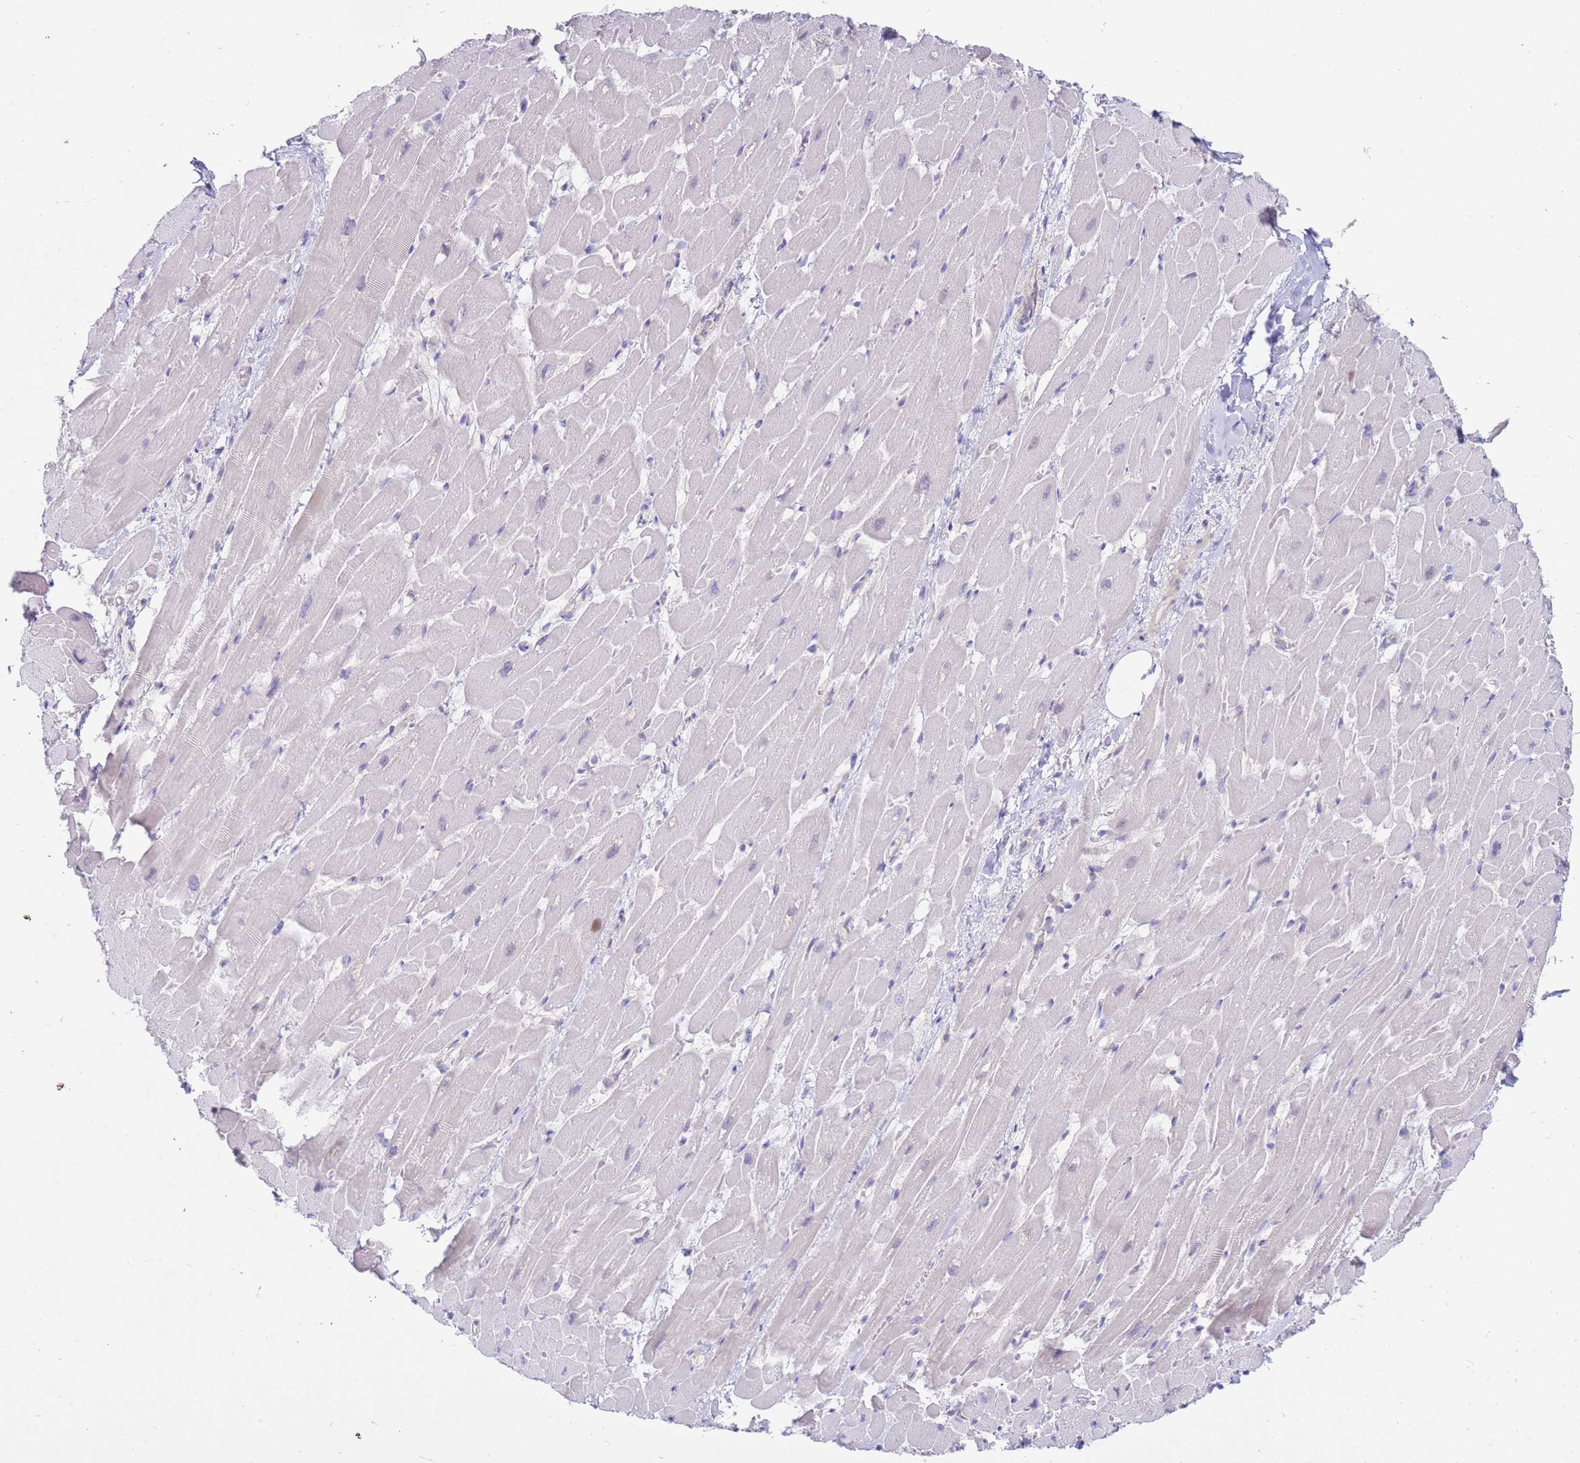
{"staining": {"intensity": "negative", "quantity": "none", "location": "none"}, "tissue": "heart muscle", "cell_type": "Cardiomyocytes", "image_type": "normal", "snomed": [{"axis": "morphology", "description": "Normal tissue, NOS"}, {"axis": "topography", "description": "Heart"}], "caption": "Cardiomyocytes show no significant positivity in unremarkable heart muscle. (Brightfield microscopy of DAB IHC at high magnification).", "gene": "STK25", "patient": {"sex": "male", "age": 37}}